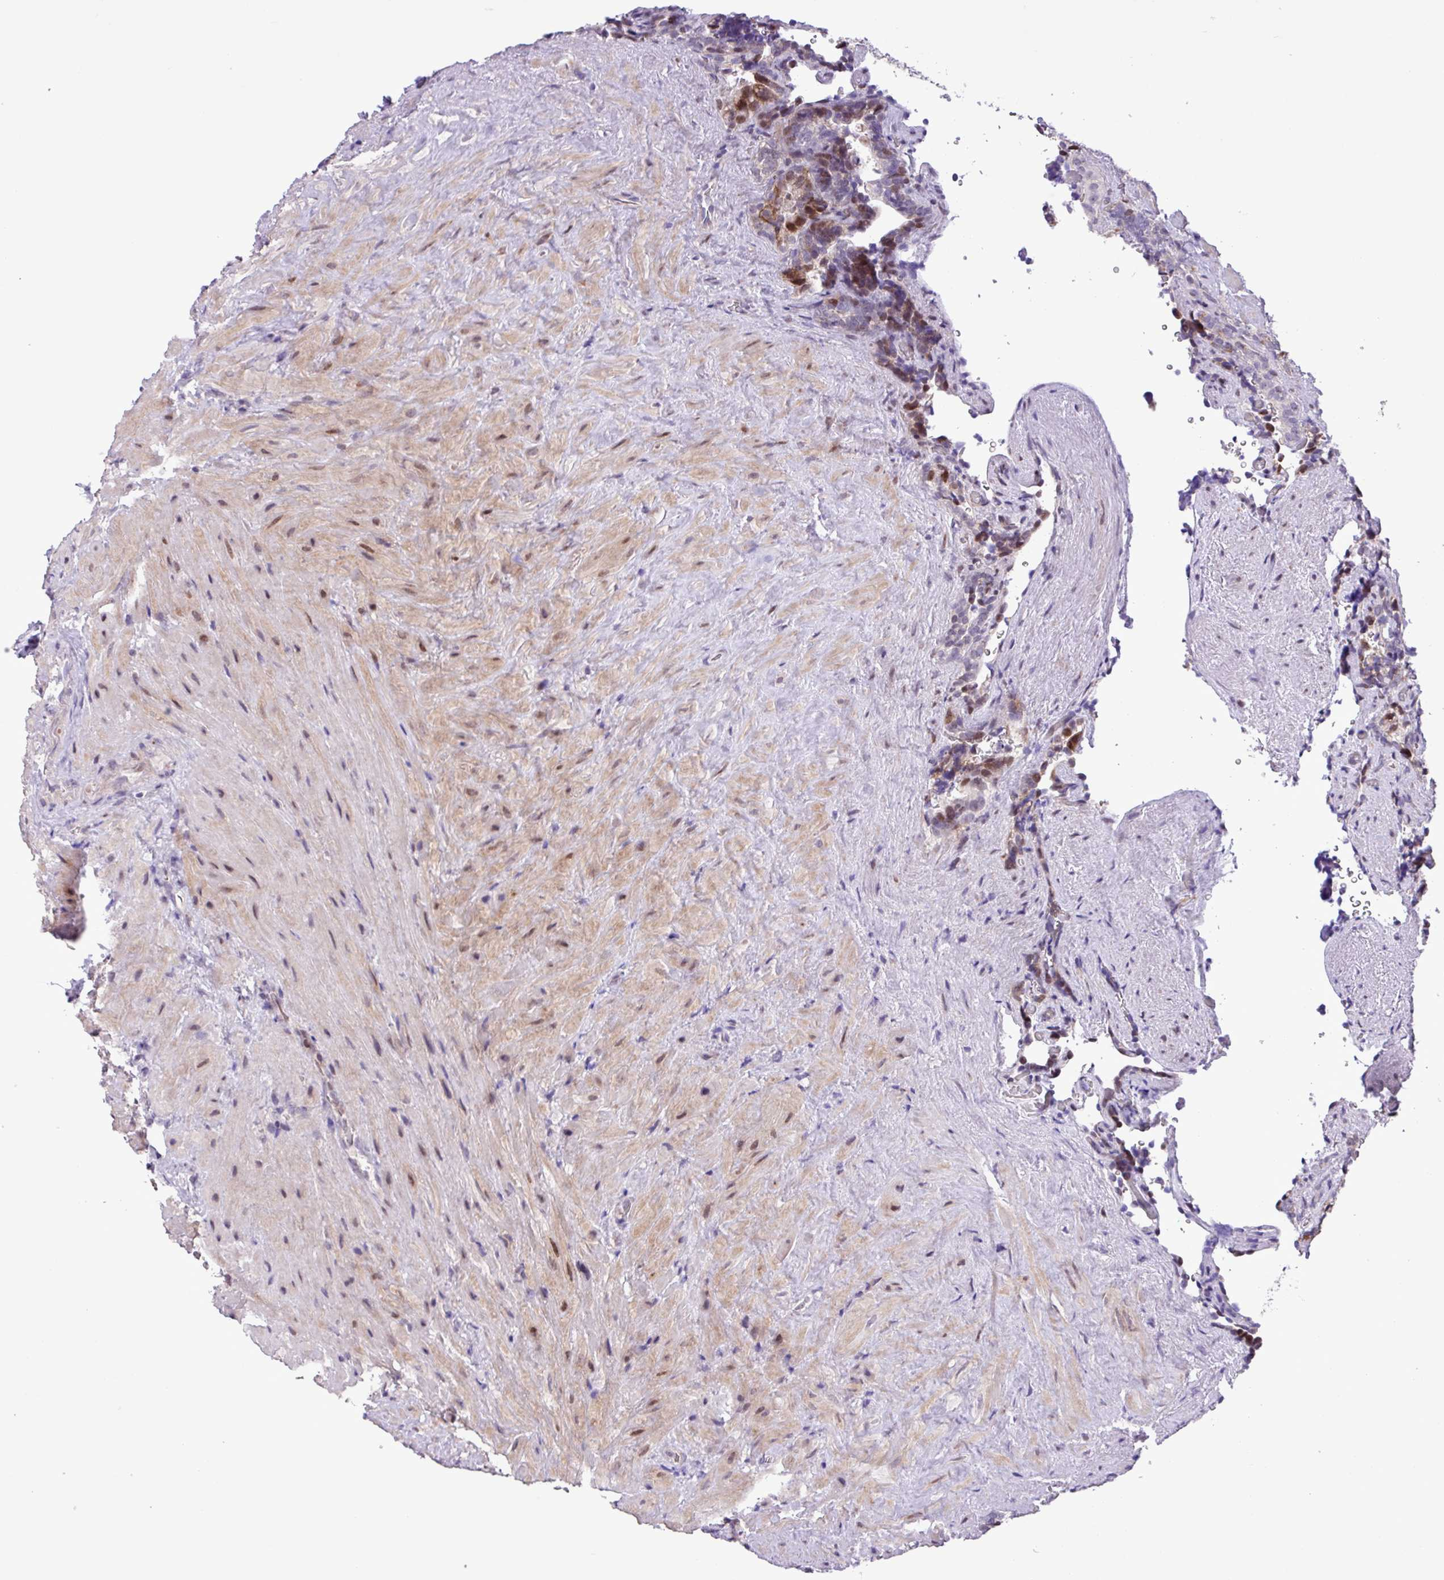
{"staining": {"intensity": "moderate", "quantity": "25%-75%", "location": "cytoplasmic/membranous,nuclear"}, "tissue": "seminal vesicle", "cell_type": "Glandular cells", "image_type": "normal", "snomed": [{"axis": "morphology", "description": "Normal tissue, NOS"}, {"axis": "topography", "description": "Seminal veicle"}], "caption": "Seminal vesicle stained with DAB (3,3'-diaminobenzidine) immunohistochemistry (IHC) demonstrates medium levels of moderate cytoplasmic/membranous,nuclear expression in about 25%-75% of glandular cells.", "gene": "ZNF354A", "patient": {"sex": "male", "age": 62}}